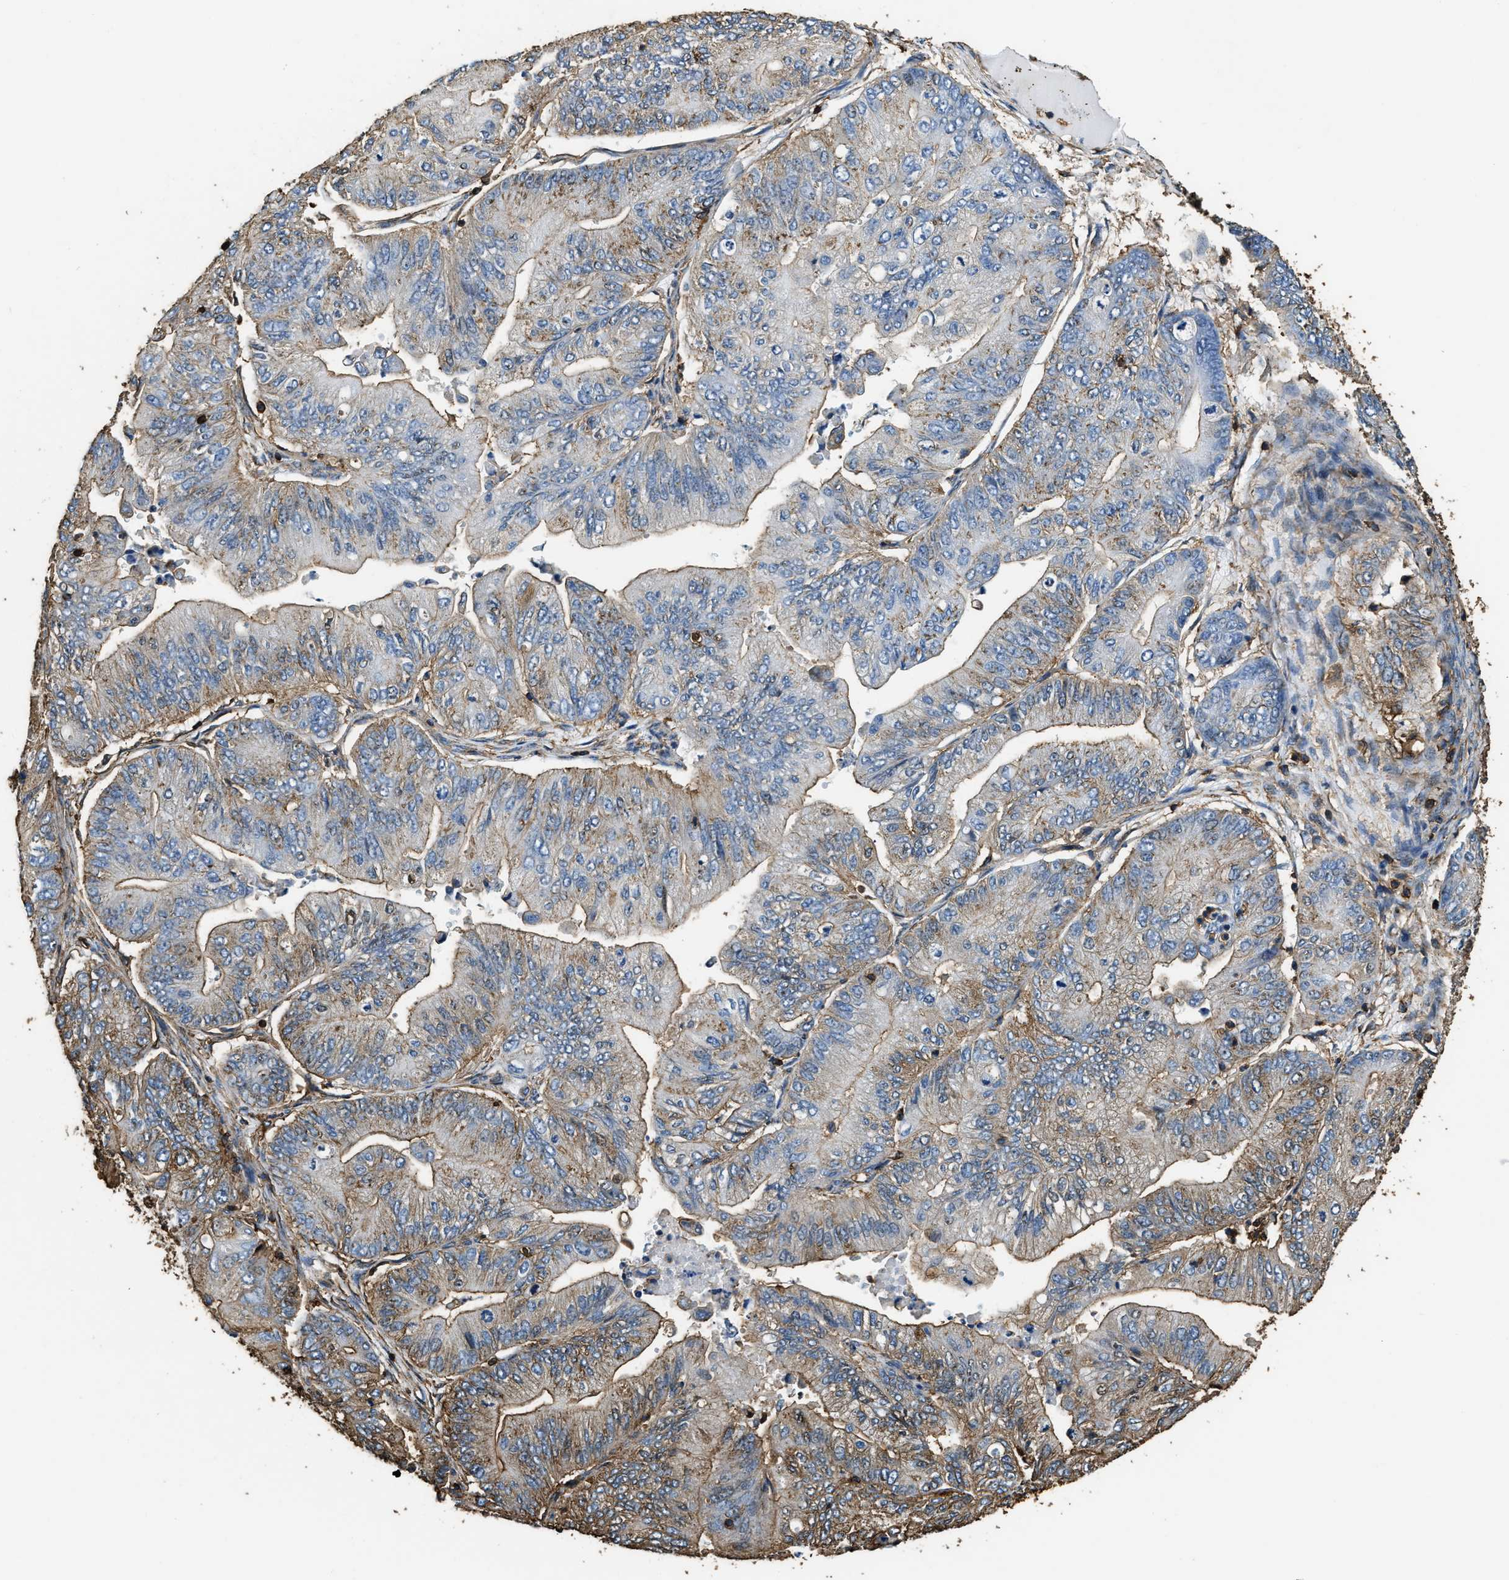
{"staining": {"intensity": "moderate", "quantity": "25%-75%", "location": "cytoplasmic/membranous"}, "tissue": "ovarian cancer", "cell_type": "Tumor cells", "image_type": "cancer", "snomed": [{"axis": "morphology", "description": "Cystadenocarcinoma, mucinous, NOS"}, {"axis": "topography", "description": "Ovary"}], "caption": "Brown immunohistochemical staining in ovarian cancer (mucinous cystadenocarcinoma) exhibits moderate cytoplasmic/membranous positivity in about 25%-75% of tumor cells.", "gene": "ACCS", "patient": {"sex": "female", "age": 61}}